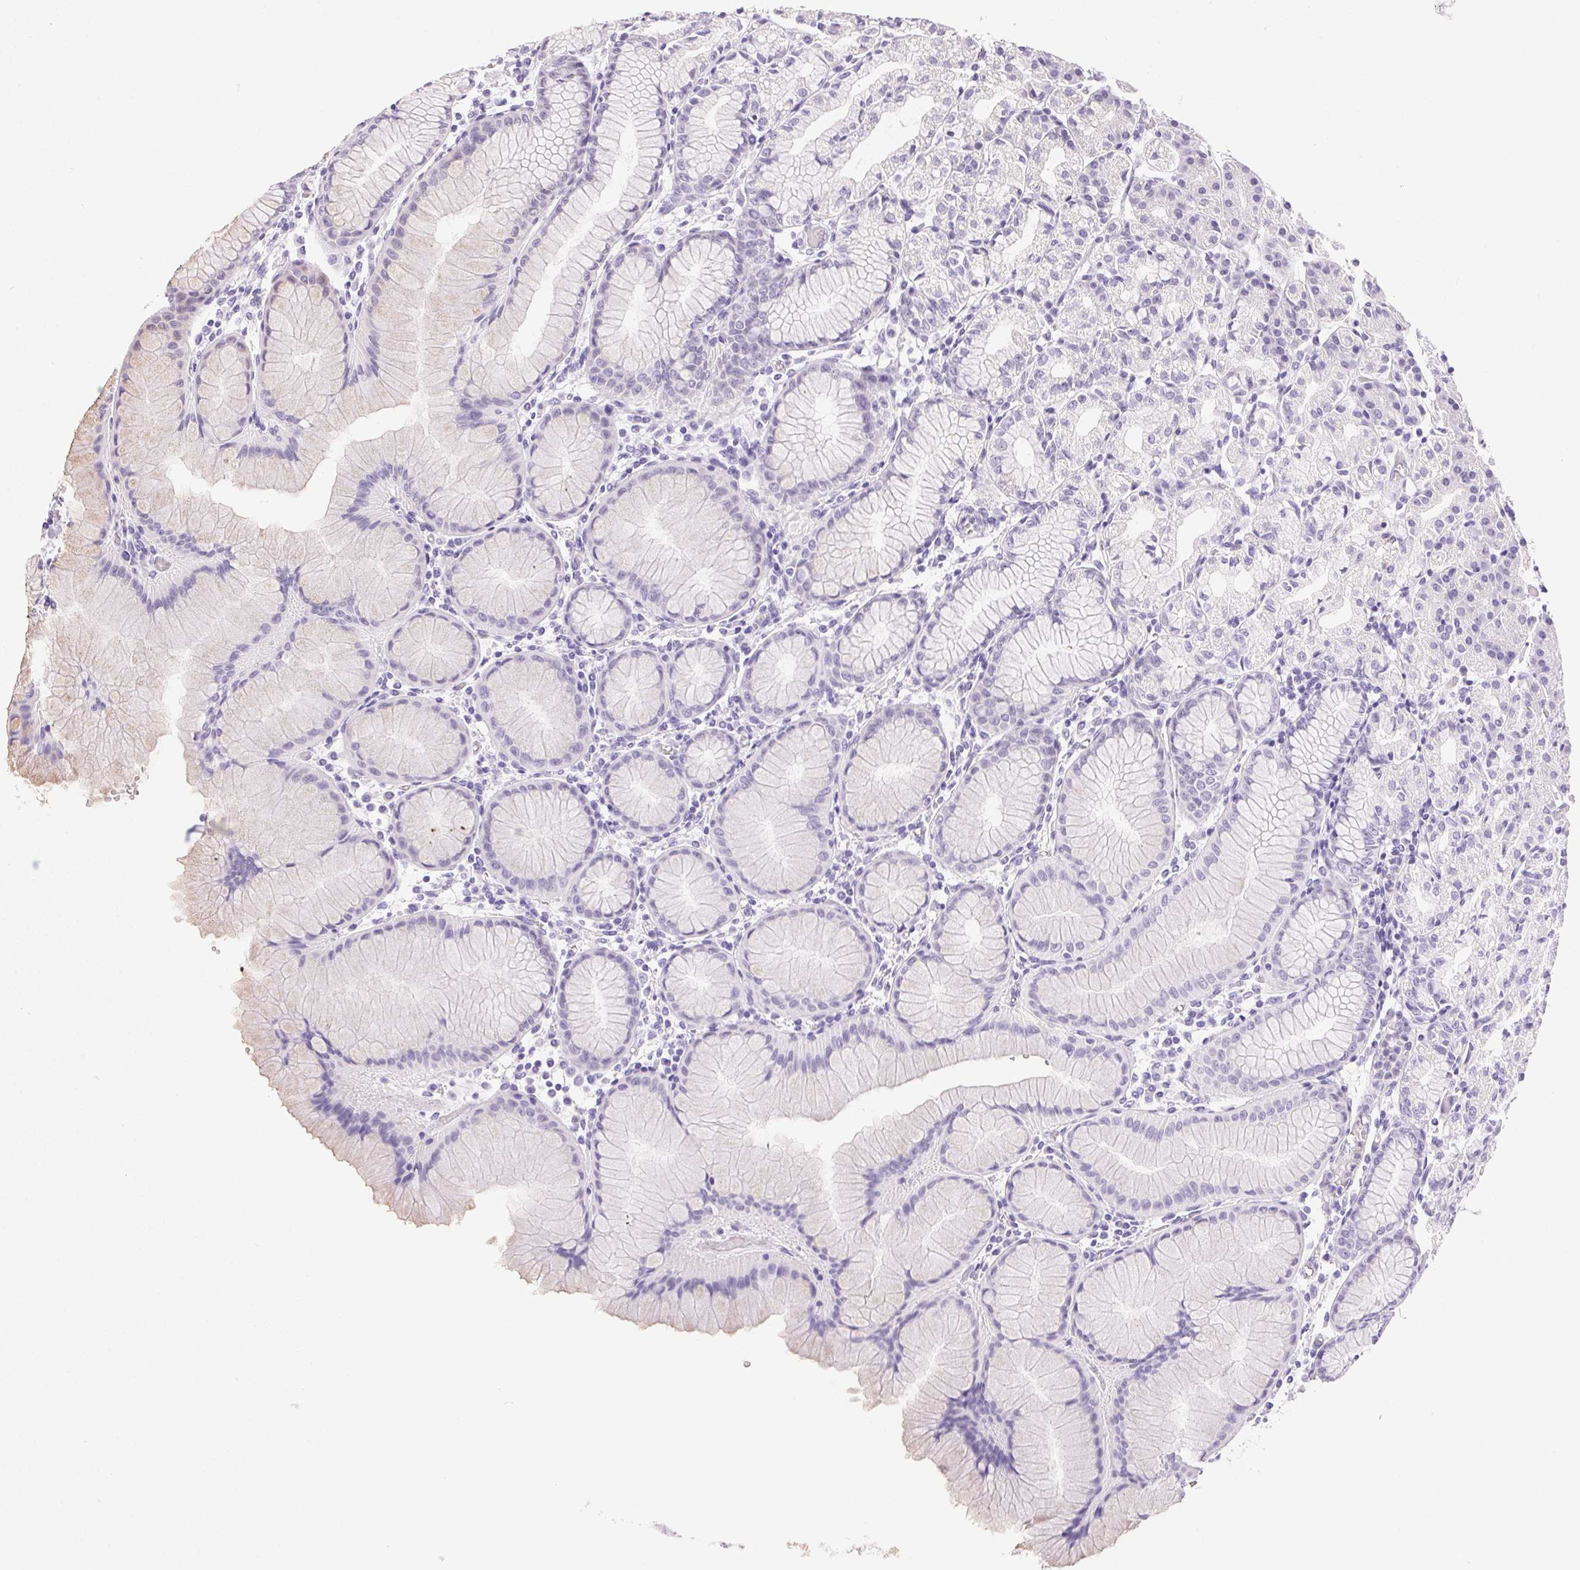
{"staining": {"intensity": "negative", "quantity": "none", "location": "none"}, "tissue": "stomach", "cell_type": "Glandular cells", "image_type": "normal", "snomed": [{"axis": "morphology", "description": "Normal tissue, NOS"}, {"axis": "topography", "description": "Stomach"}], "caption": "DAB (3,3'-diaminobenzidine) immunohistochemical staining of unremarkable stomach reveals no significant staining in glandular cells.", "gene": "ATP6V0A4", "patient": {"sex": "female", "age": 57}}